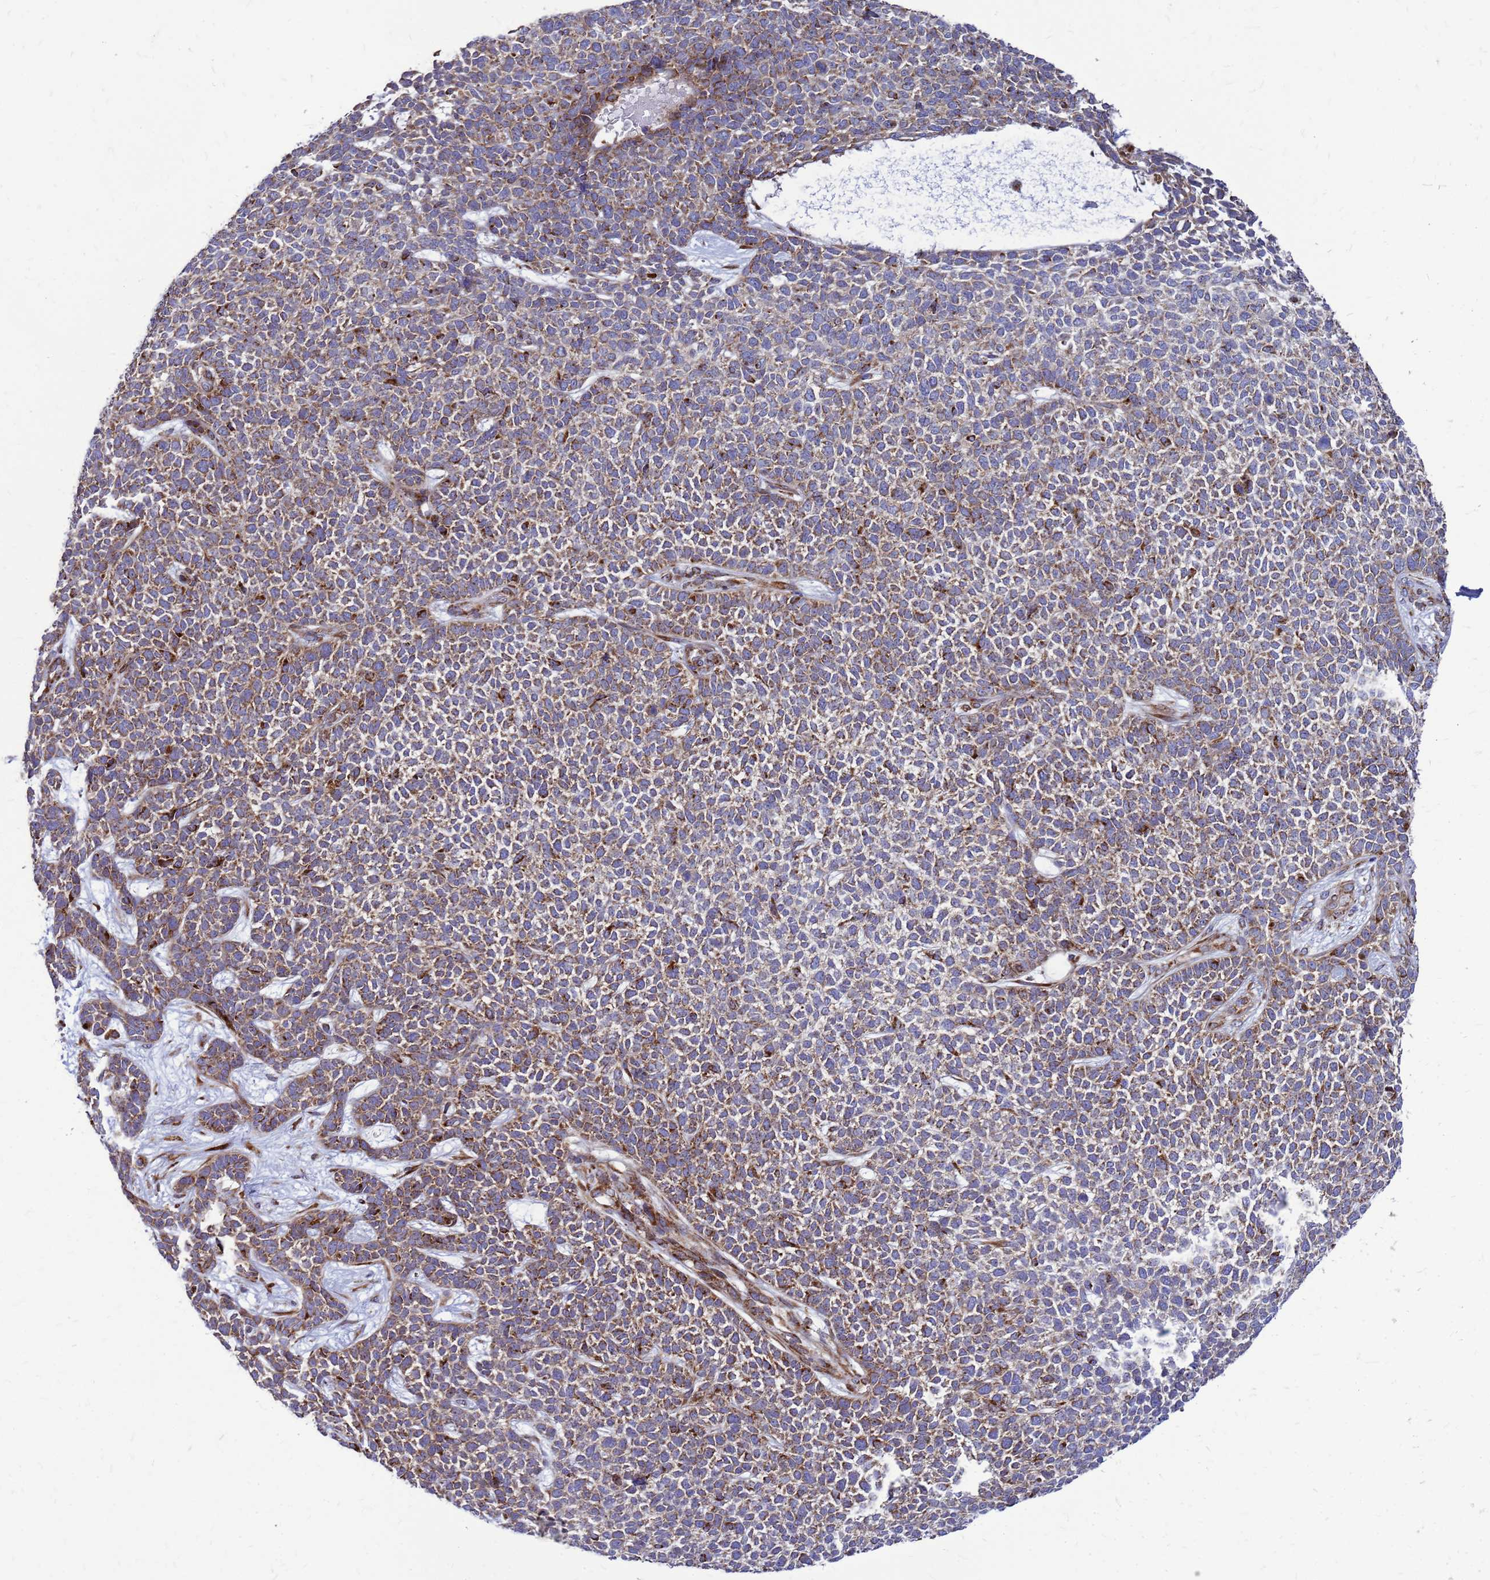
{"staining": {"intensity": "moderate", "quantity": "25%-75%", "location": "cytoplasmic/membranous"}, "tissue": "skin cancer", "cell_type": "Tumor cells", "image_type": "cancer", "snomed": [{"axis": "morphology", "description": "Basal cell carcinoma"}, {"axis": "topography", "description": "Skin"}], "caption": "There is medium levels of moderate cytoplasmic/membranous staining in tumor cells of basal cell carcinoma (skin), as demonstrated by immunohistochemical staining (brown color).", "gene": "FSTL4", "patient": {"sex": "female", "age": 84}}